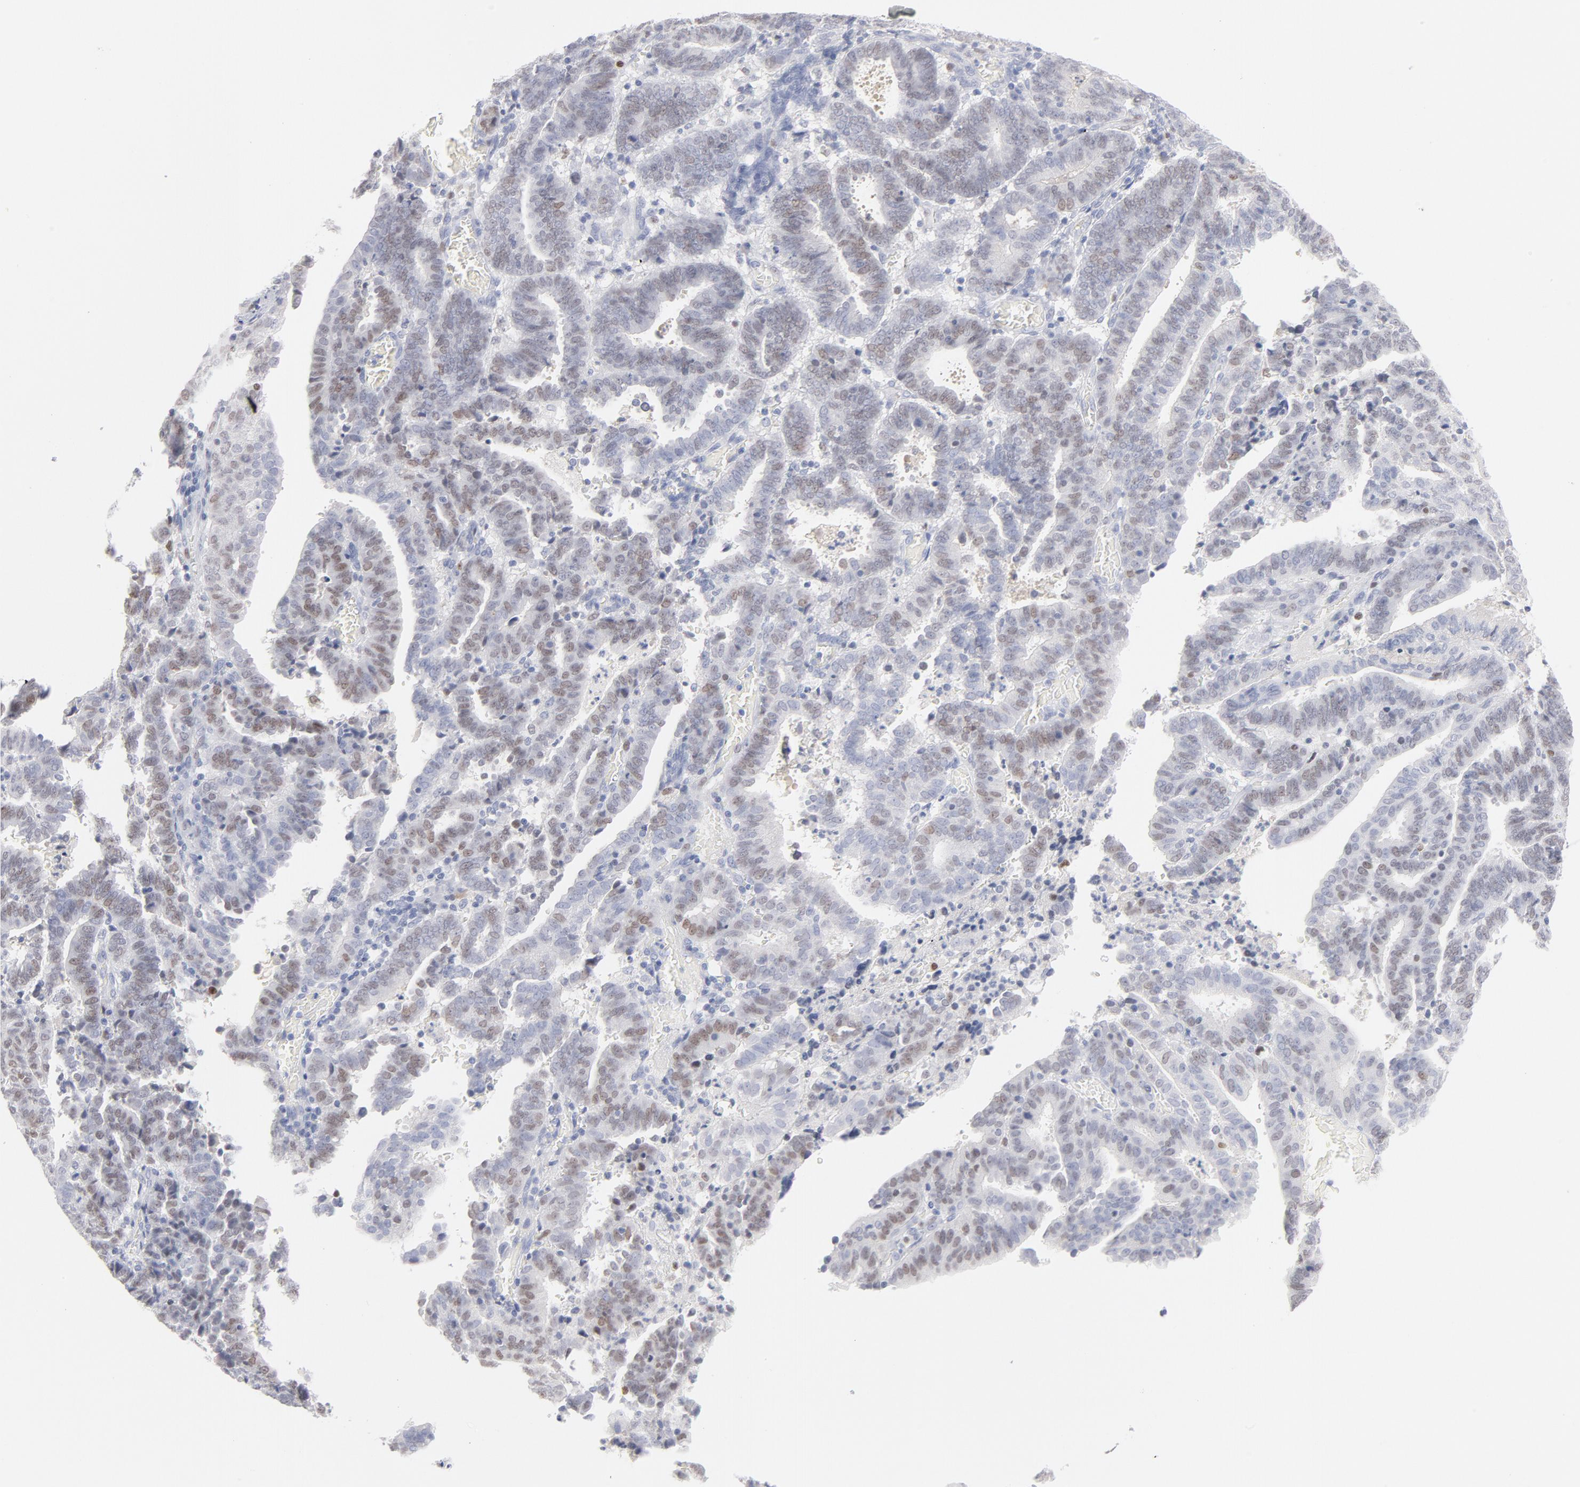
{"staining": {"intensity": "moderate", "quantity": "25%-75%", "location": "nuclear"}, "tissue": "endometrial cancer", "cell_type": "Tumor cells", "image_type": "cancer", "snomed": [{"axis": "morphology", "description": "Adenocarcinoma, NOS"}, {"axis": "topography", "description": "Uterus"}], "caption": "Protein staining of endometrial adenocarcinoma tissue demonstrates moderate nuclear staining in about 25%-75% of tumor cells. Ihc stains the protein in brown and the nuclei are stained blue.", "gene": "MCM7", "patient": {"sex": "female", "age": 83}}